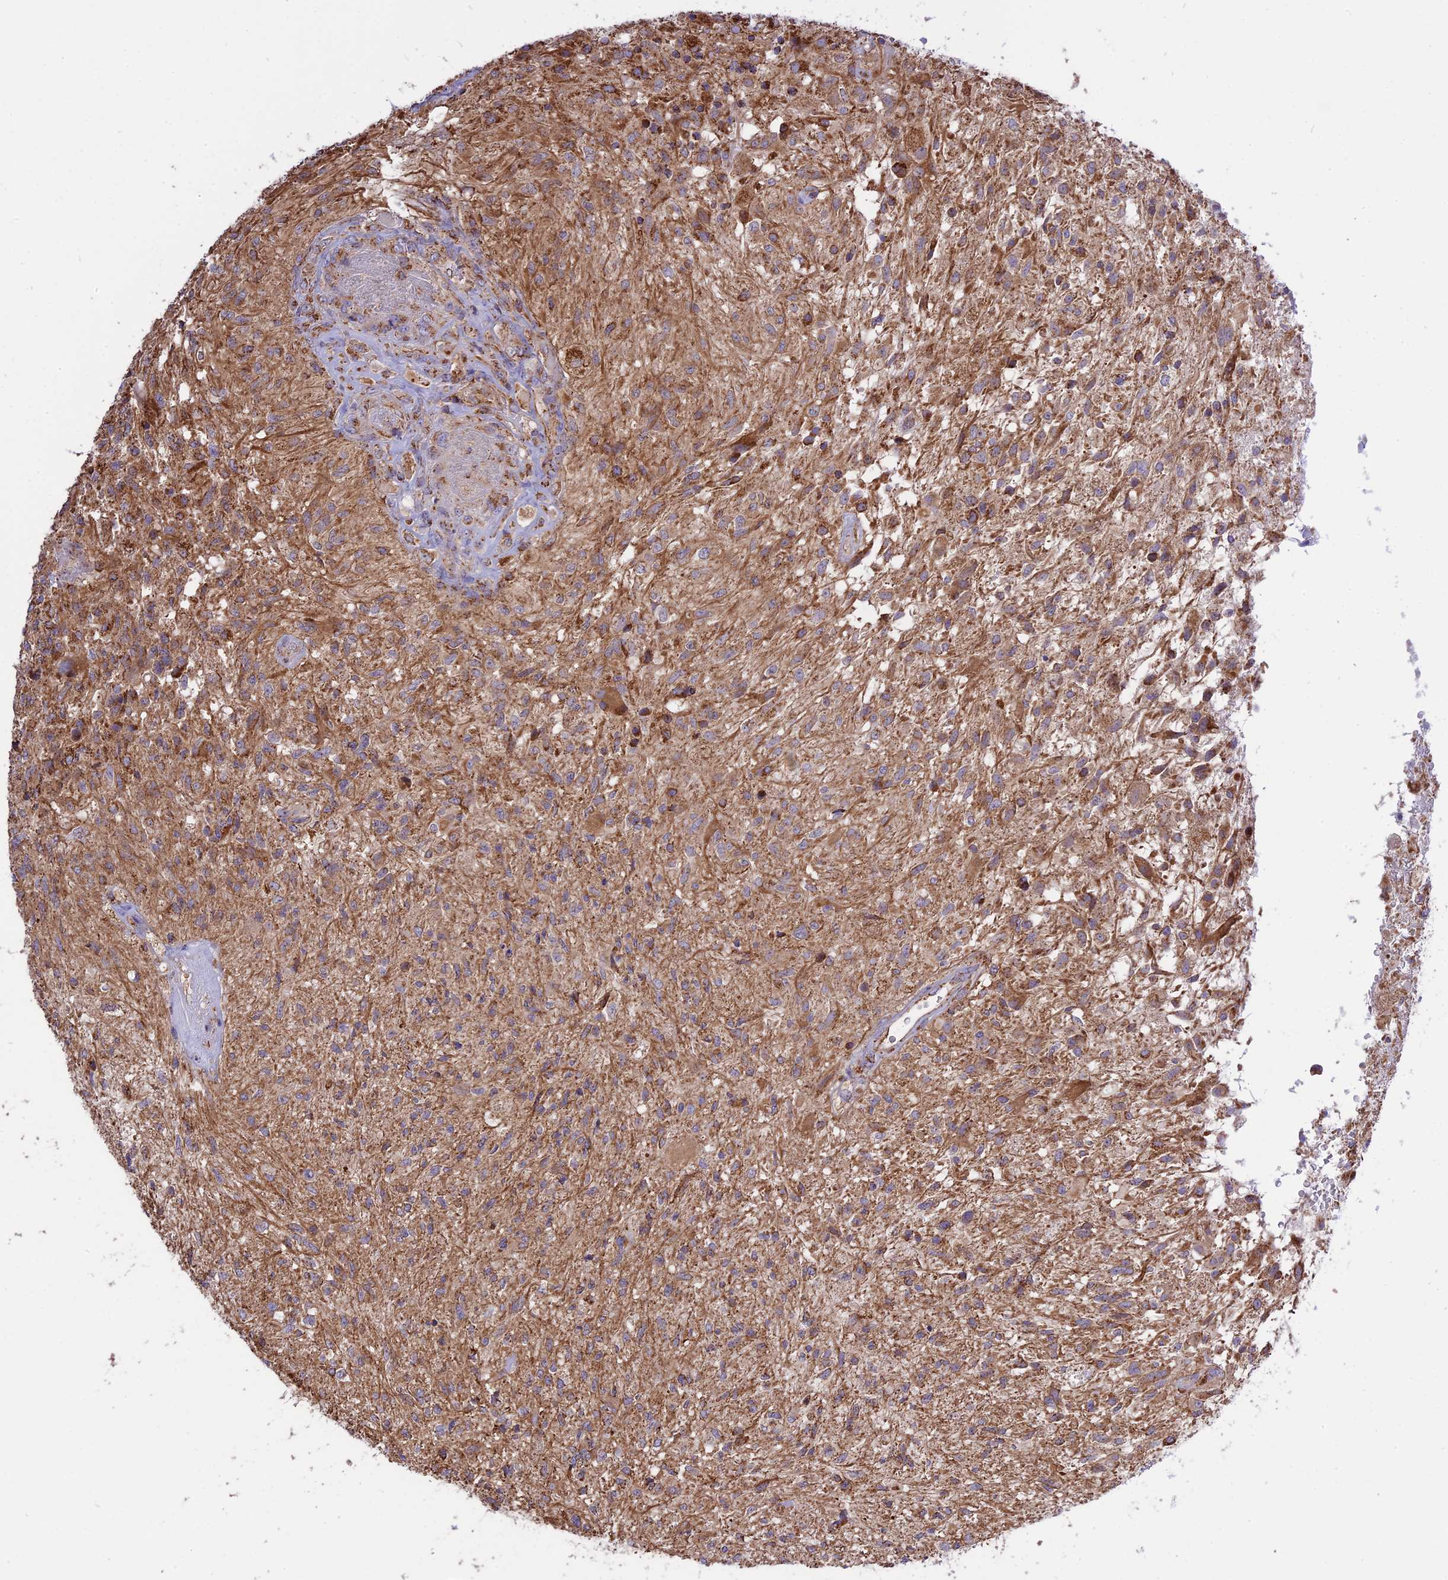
{"staining": {"intensity": "moderate", "quantity": "<25%", "location": "cytoplasmic/membranous"}, "tissue": "glioma", "cell_type": "Tumor cells", "image_type": "cancer", "snomed": [{"axis": "morphology", "description": "Glioma, malignant, High grade"}, {"axis": "topography", "description": "Brain"}], "caption": "There is low levels of moderate cytoplasmic/membranous staining in tumor cells of malignant glioma (high-grade), as demonstrated by immunohistochemical staining (brown color).", "gene": "TTC4", "patient": {"sex": "male", "age": 56}}